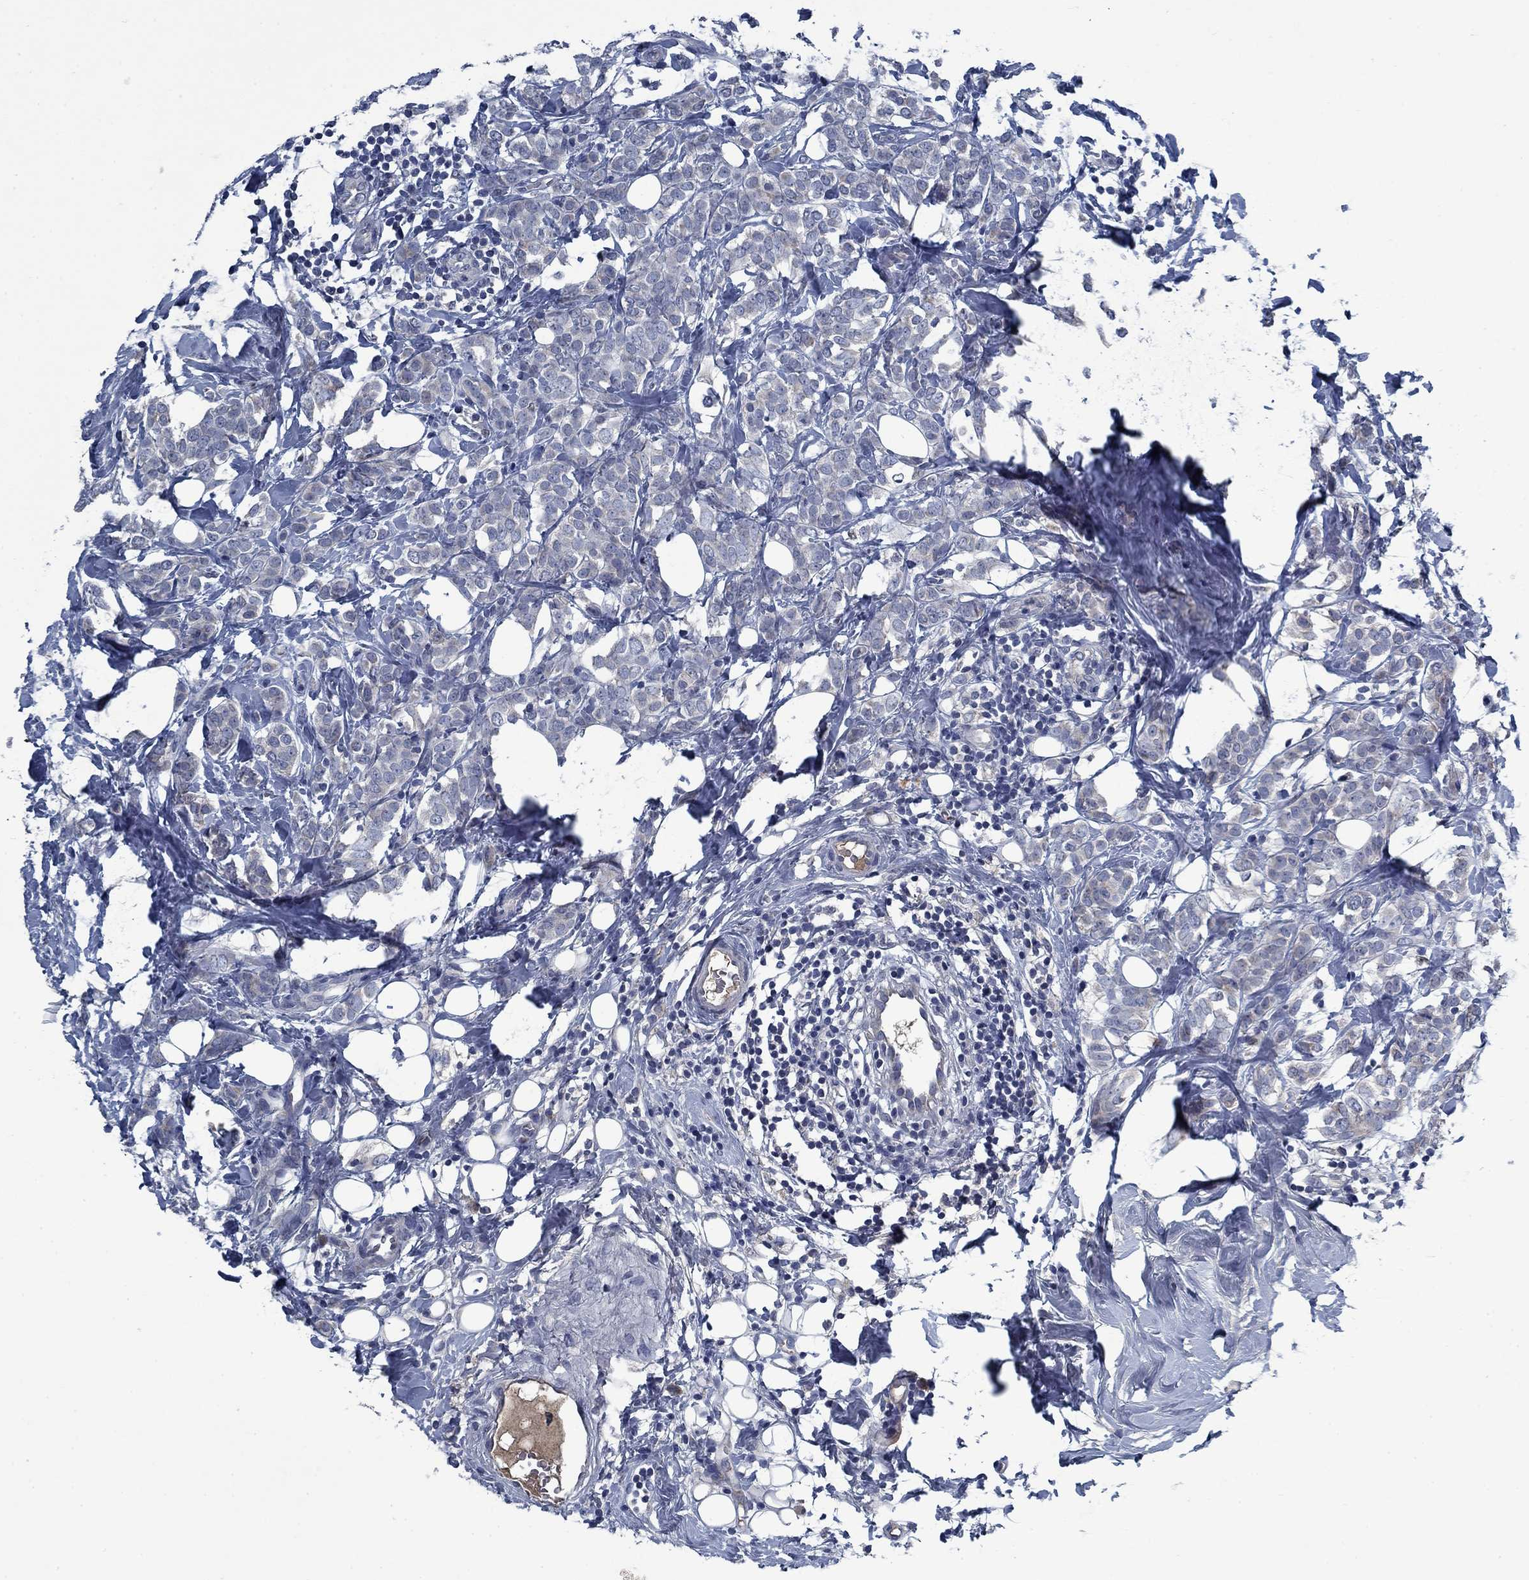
{"staining": {"intensity": "negative", "quantity": "none", "location": "none"}, "tissue": "breast cancer", "cell_type": "Tumor cells", "image_type": "cancer", "snomed": [{"axis": "morphology", "description": "Lobular carcinoma"}, {"axis": "topography", "description": "Breast"}], "caption": "This histopathology image is of breast cancer (lobular carcinoma) stained with immunohistochemistry (IHC) to label a protein in brown with the nuclei are counter-stained blue. There is no positivity in tumor cells. Nuclei are stained in blue.", "gene": "PNMA8A", "patient": {"sex": "female", "age": 49}}